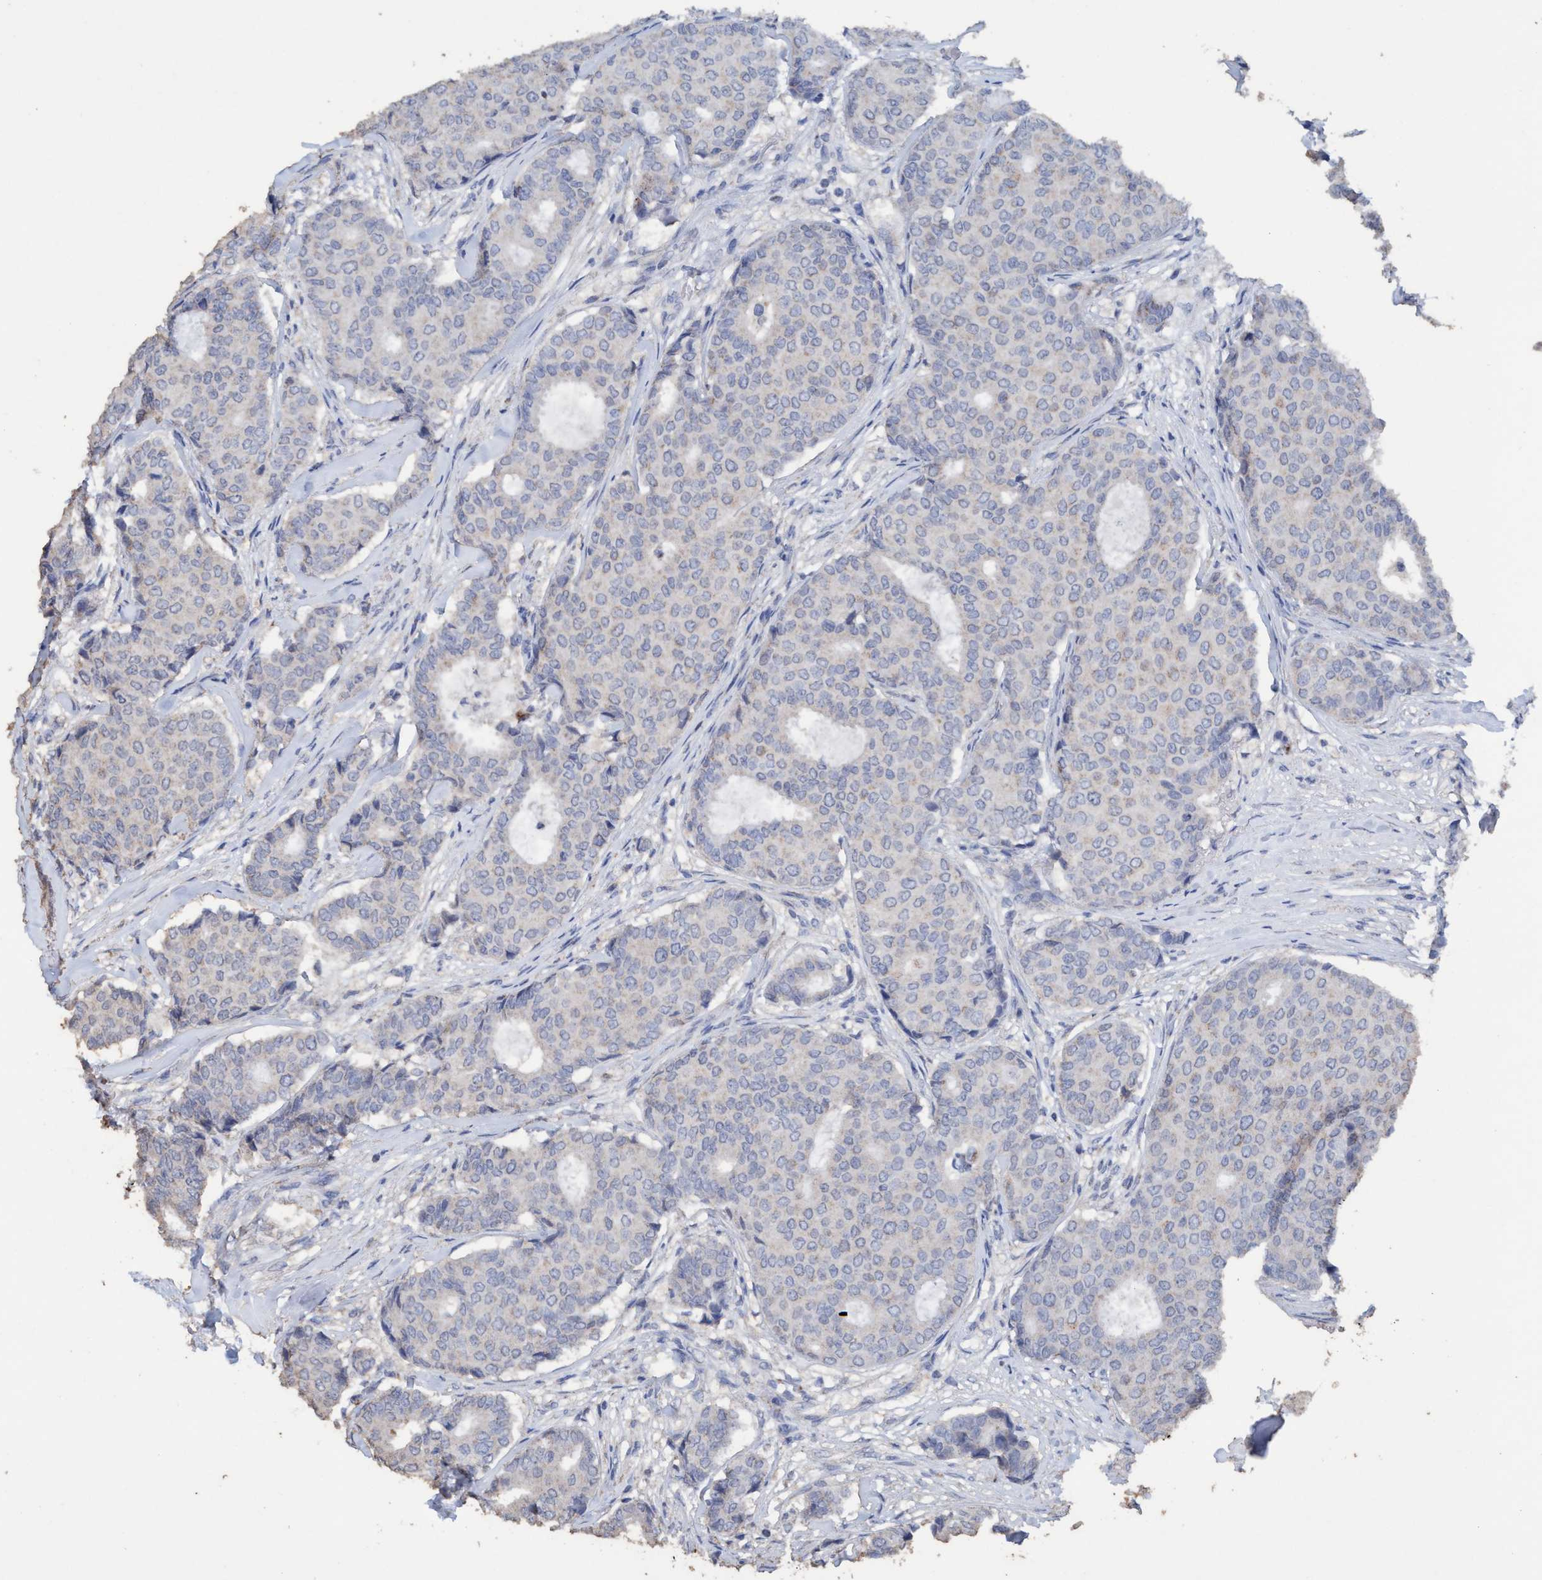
{"staining": {"intensity": "negative", "quantity": "none", "location": "none"}, "tissue": "breast cancer", "cell_type": "Tumor cells", "image_type": "cancer", "snomed": [{"axis": "morphology", "description": "Duct carcinoma"}, {"axis": "topography", "description": "Breast"}], "caption": "Tumor cells show no significant protein positivity in infiltrating ductal carcinoma (breast). The staining was performed using DAB to visualize the protein expression in brown, while the nuclei were stained in blue with hematoxylin (Magnification: 20x).", "gene": "RSAD1", "patient": {"sex": "female", "age": 75}}